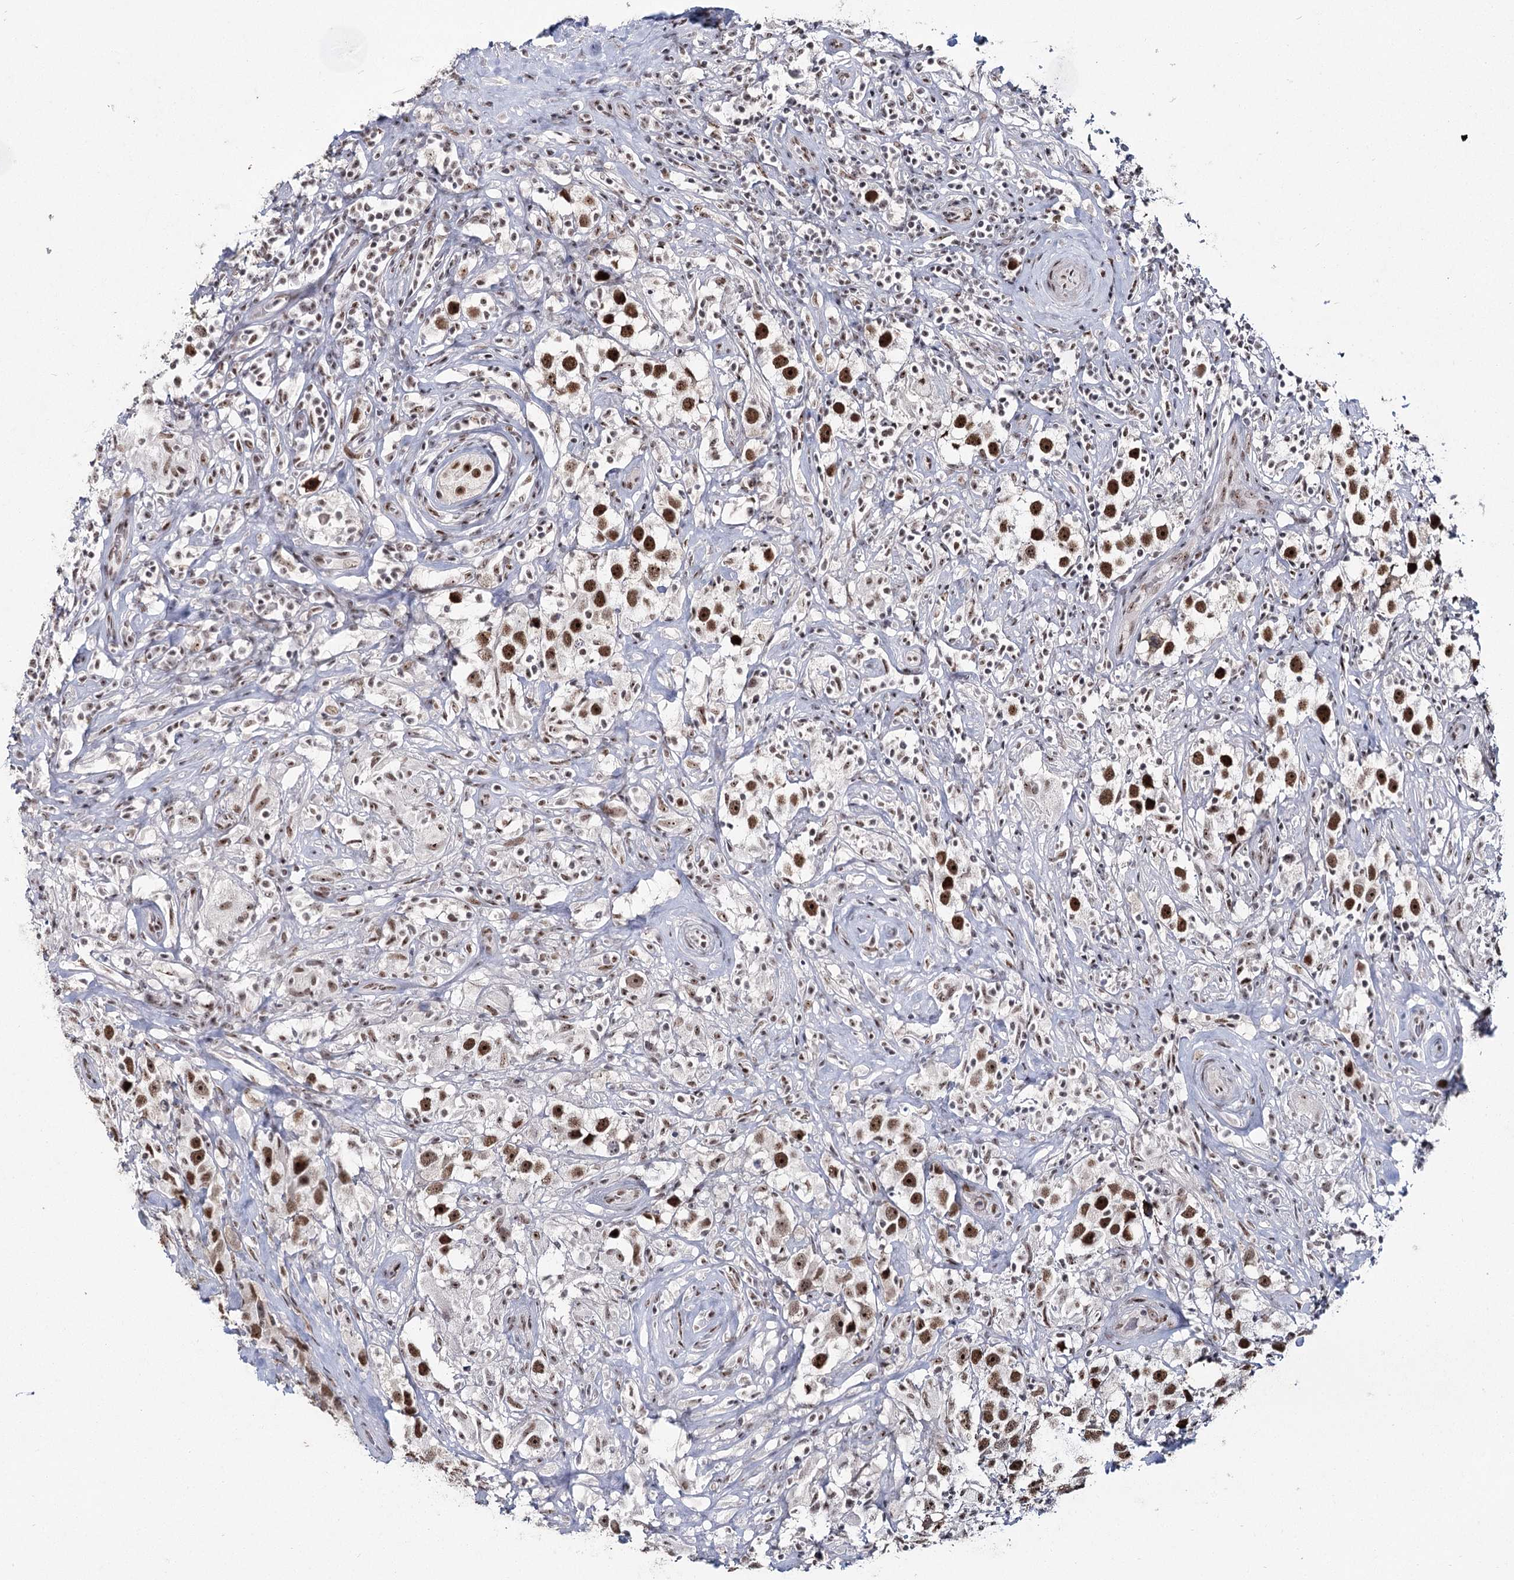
{"staining": {"intensity": "strong", "quantity": ">75%", "location": "nuclear"}, "tissue": "testis cancer", "cell_type": "Tumor cells", "image_type": "cancer", "snomed": [{"axis": "morphology", "description": "Seminoma, NOS"}, {"axis": "topography", "description": "Testis"}], "caption": "Immunohistochemical staining of human testis cancer (seminoma) exhibits strong nuclear protein positivity in approximately >75% of tumor cells.", "gene": "SCAF8", "patient": {"sex": "male", "age": 49}}